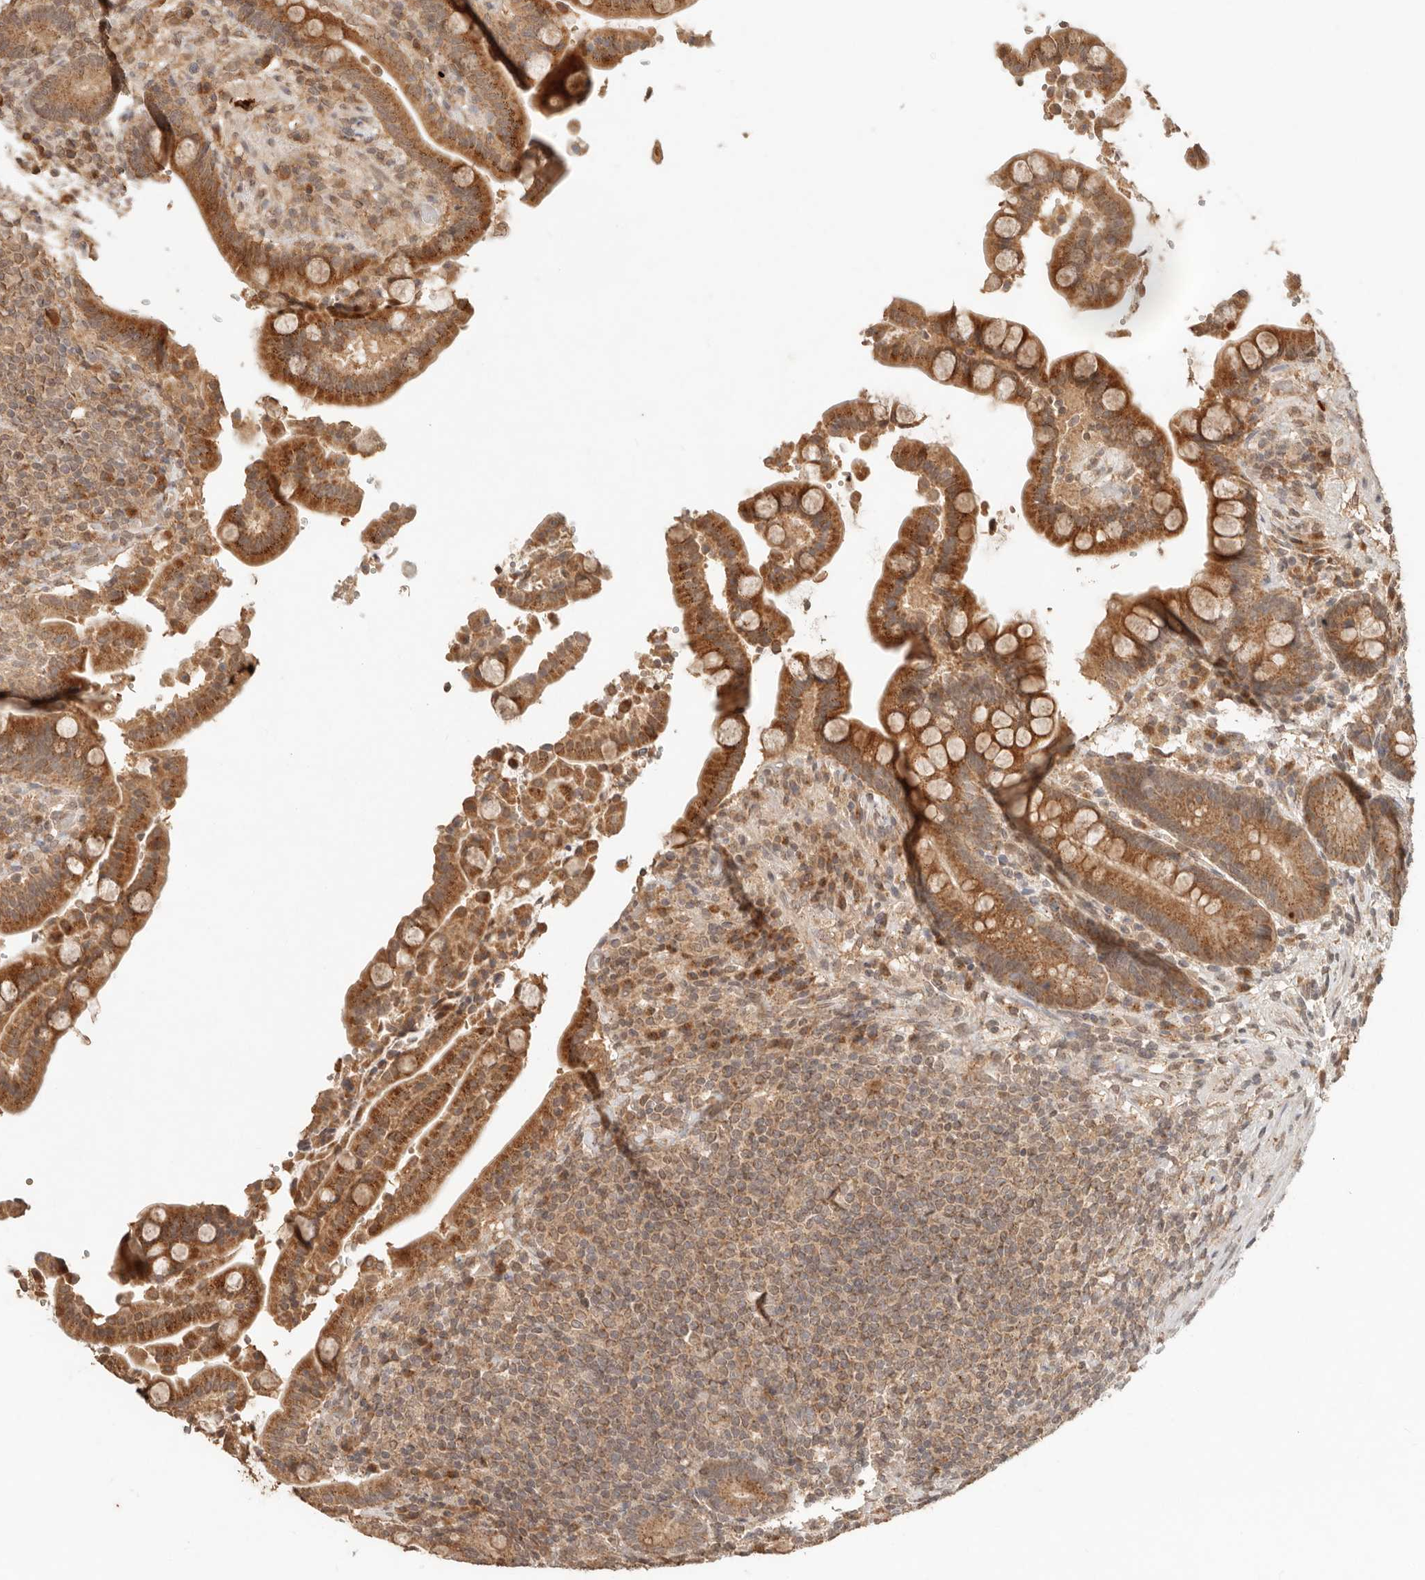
{"staining": {"intensity": "moderate", "quantity": ">75%", "location": "cytoplasmic/membranous"}, "tissue": "colon", "cell_type": "Endothelial cells", "image_type": "normal", "snomed": [{"axis": "morphology", "description": "Normal tissue, NOS"}, {"axis": "topography", "description": "Colon"}], "caption": "An image of colon stained for a protein shows moderate cytoplasmic/membranous brown staining in endothelial cells. The protein is stained brown, and the nuclei are stained in blue (DAB (3,3'-diaminobenzidine) IHC with brightfield microscopy, high magnification).", "gene": "LMO4", "patient": {"sex": "male", "age": 73}}